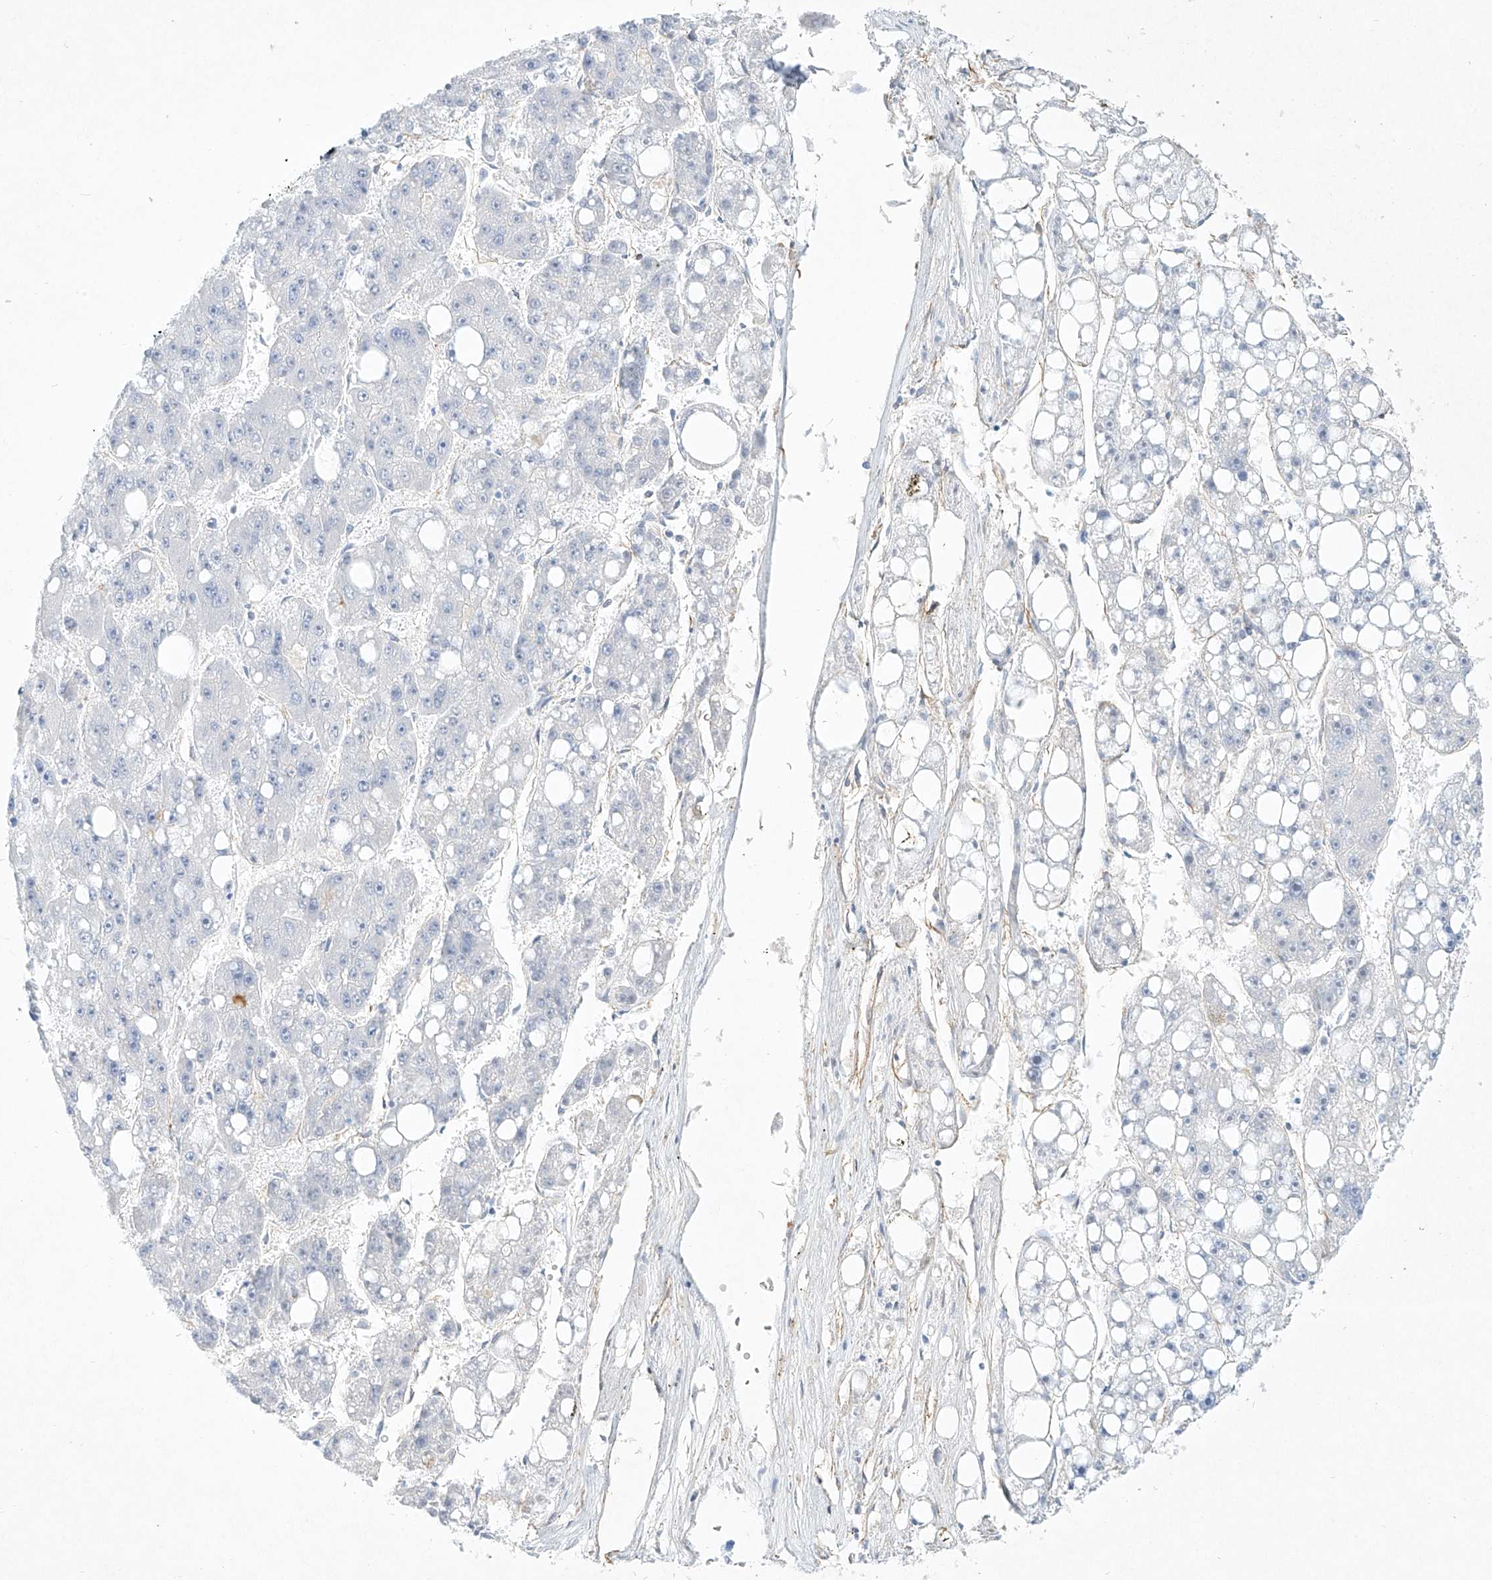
{"staining": {"intensity": "negative", "quantity": "none", "location": "none"}, "tissue": "liver cancer", "cell_type": "Tumor cells", "image_type": "cancer", "snomed": [{"axis": "morphology", "description": "Carcinoma, Hepatocellular, NOS"}, {"axis": "topography", "description": "Liver"}], "caption": "Histopathology image shows no significant protein expression in tumor cells of hepatocellular carcinoma (liver).", "gene": "REEP2", "patient": {"sex": "female", "age": 61}}